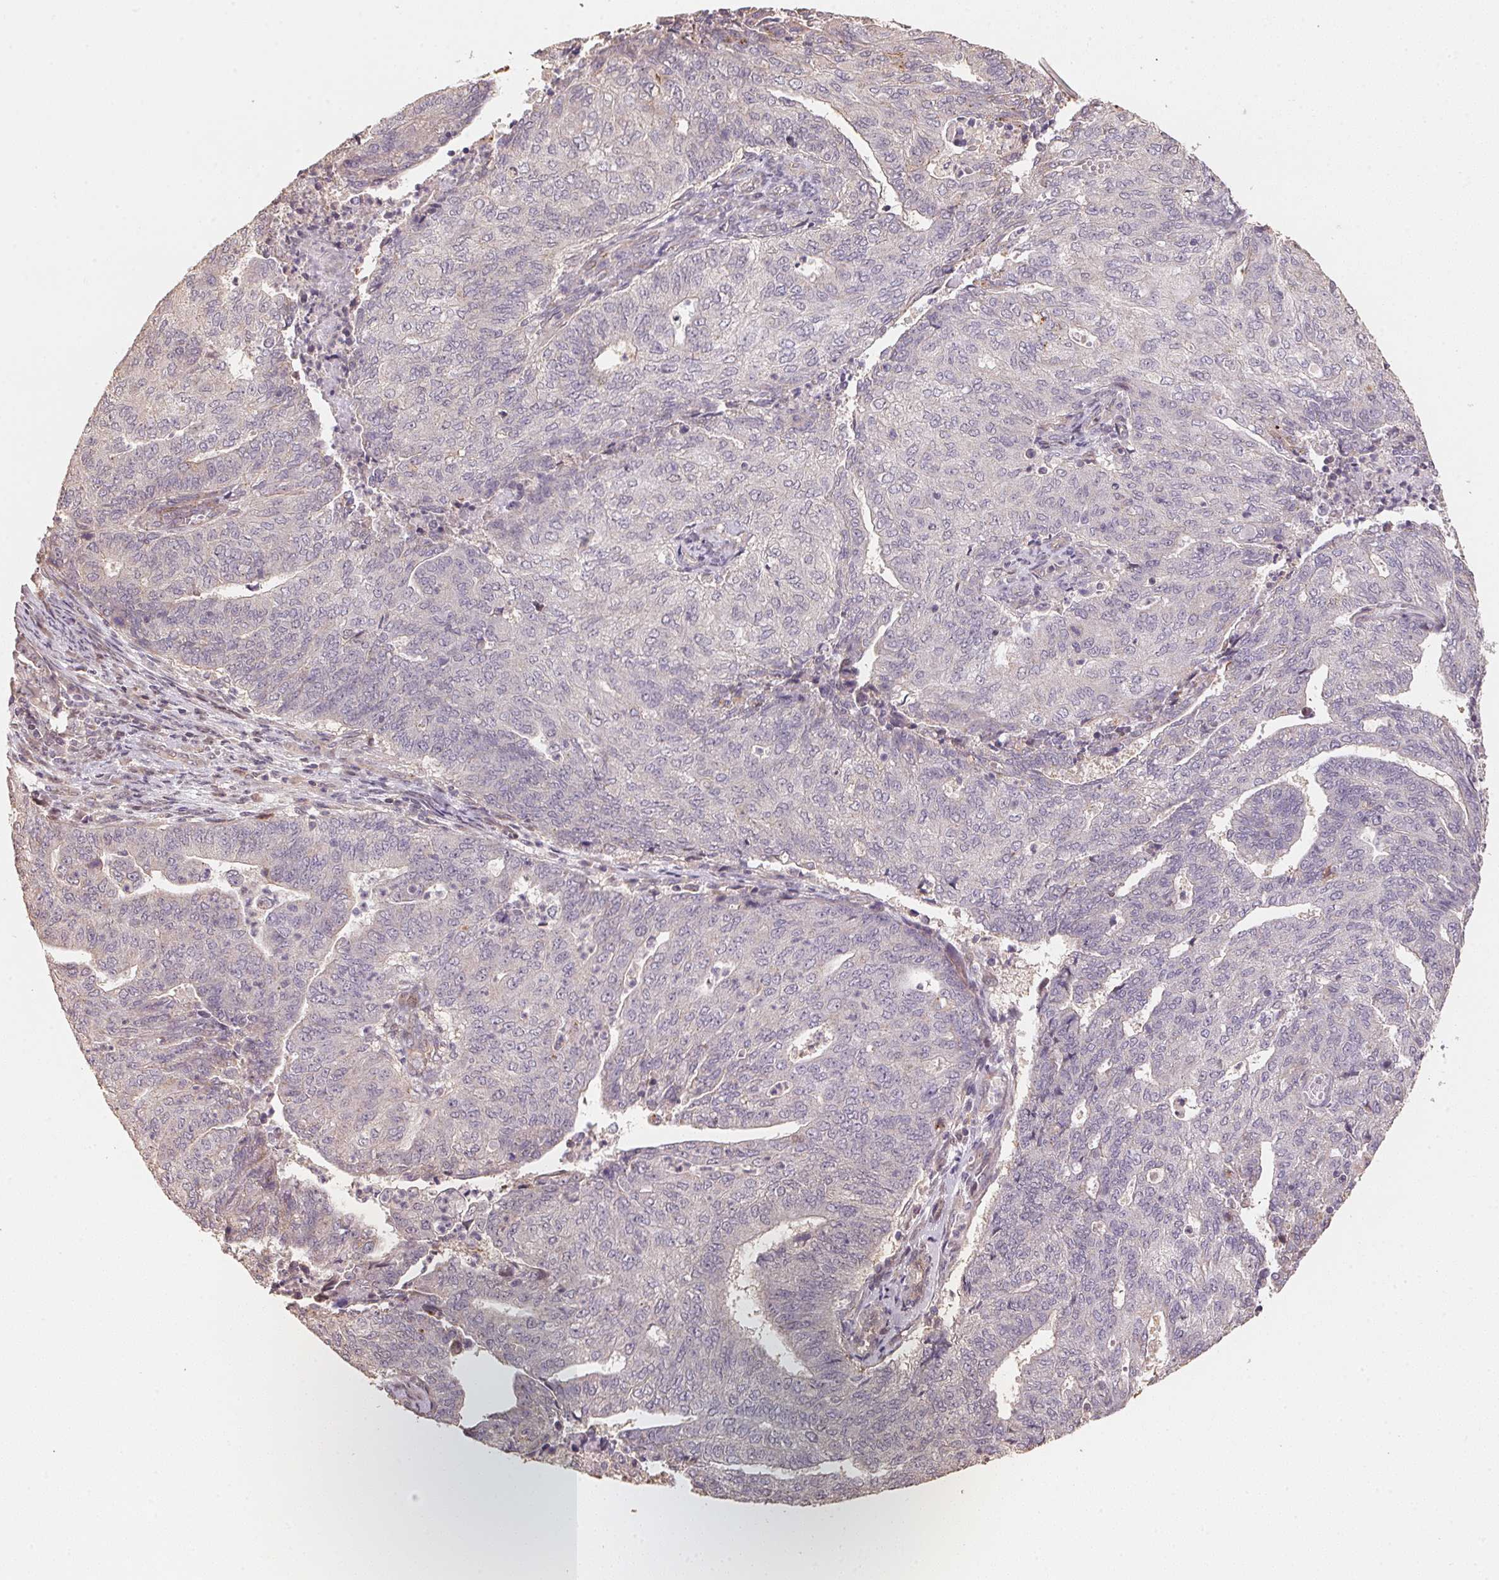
{"staining": {"intensity": "negative", "quantity": "none", "location": "none"}, "tissue": "endometrial cancer", "cell_type": "Tumor cells", "image_type": "cancer", "snomed": [{"axis": "morphology", "description": "Adenocarcinoma, NOS"}, {"axis": "topography", "description": "Endometrium"}], "caption": "The immunohistochemistry (IHC) micrograph has no significant positivity in tumor cells of endometrial cancer tissue. The staining was performed using DAB (3,3'-diaminobenzidine) to visualize the protein expression in brown, while the nuclei were stained in blue with hematoxylin (Magnification: 20x).", "gene": "TMEM222", "patient": {"sex": "female", "age": 82}}